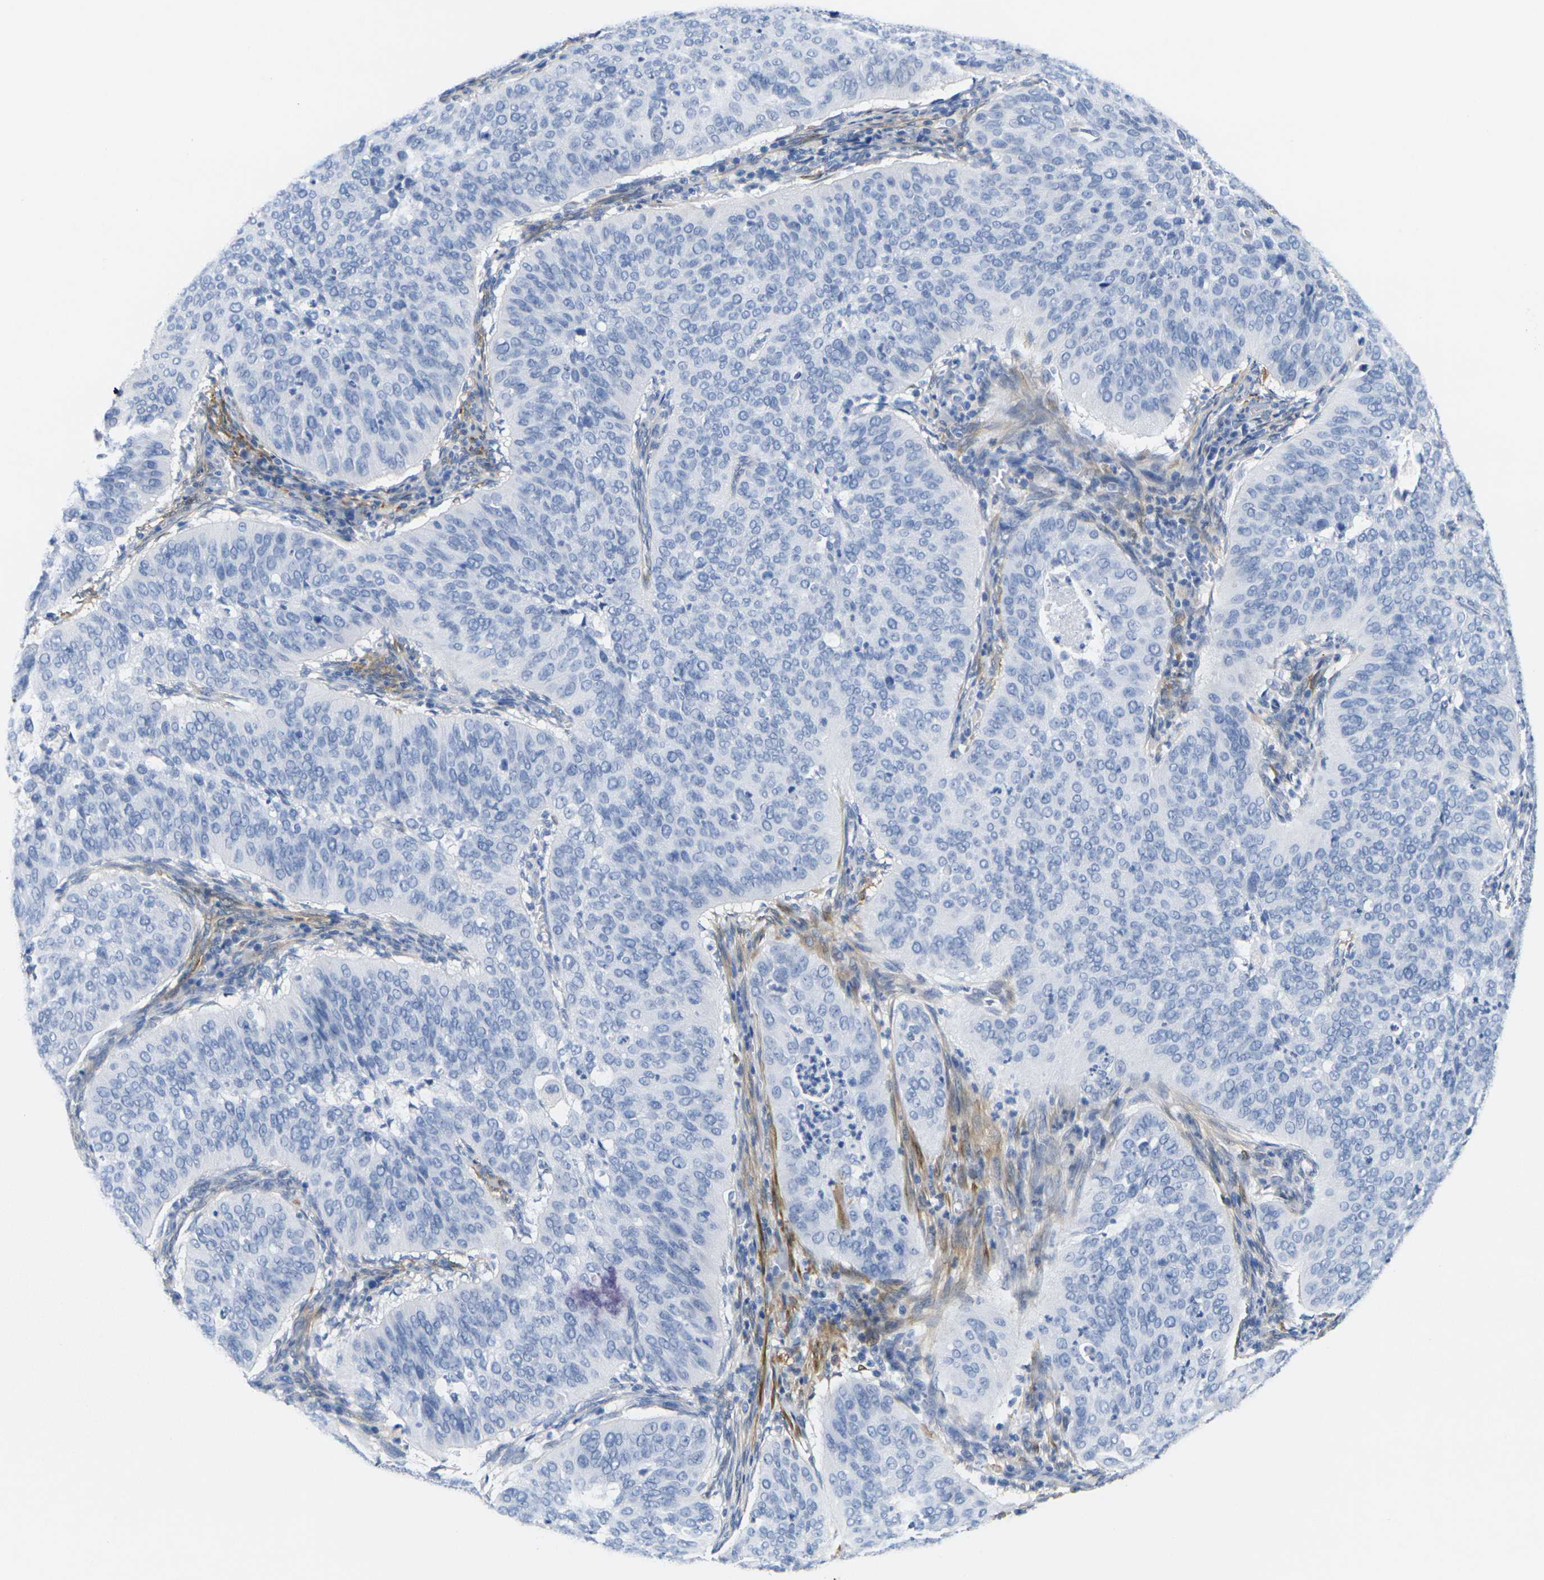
{"staining": {"intensity": "negative", "quantity": "none", "location": "none"}, "tissue": "cervical cancer", "cell_type": "Tumor cells", "image_type": "cancer", "snomed": [{"axis": "morphology", "description": "Normal tissue, NOS"}, {"axis": "morphology", "description": "Squamous cell carcinoma, NOS"}, {"axis": "topography", "description": "Cervix"}], "caption": "High magnification brightfield microscopy of cervical cancer (squamous cell carcinoma) stained with DAB (brown) and counterstained with hematoxylin (blue): tumor cells show no significant expression. (Stains: DAB (3,3'-diaminobenzidine) IHC with hematoxylin counter stain, Microscopy: brightfield microscopy at high magnification).", "gene": "CNN1", "patient": {"sex": "female", "age": 39}}